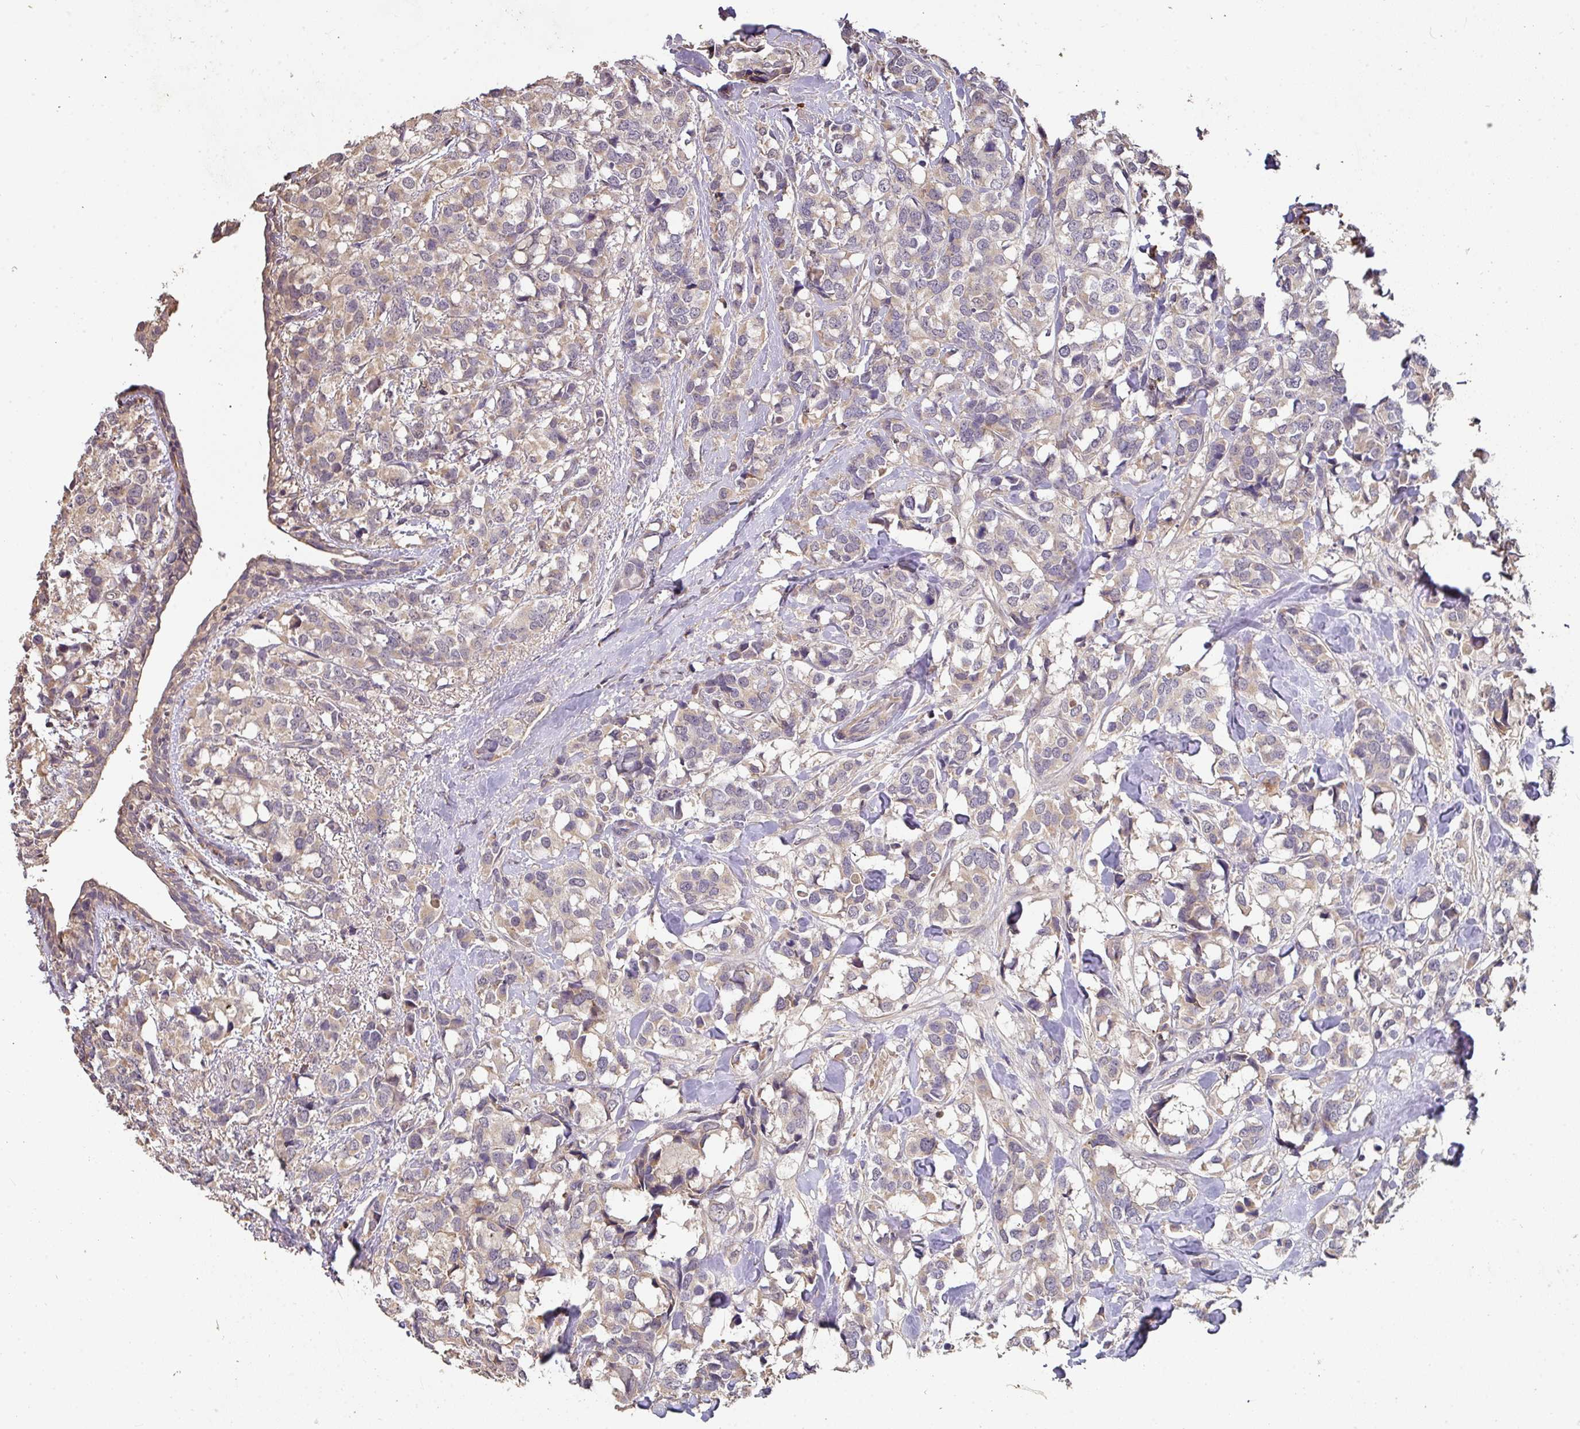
{"staining": {"intensity": "negative", "quantity": "none", "location": "none"}, "tissue": "breast cancer", "cell_type": "Tumor cells", "image_type": "cancer", "snomed": [{"axis": "morphology", "description": "Lobular carcinoma"}, {"axis": "topography", "description": "Breast"}], "caption": "The histopathology image reveals no significant expression in tumor cells of breast lobular carcinoma.", "gene": "ACVR2B", "patient": {"sex": "female", "age": 59}}